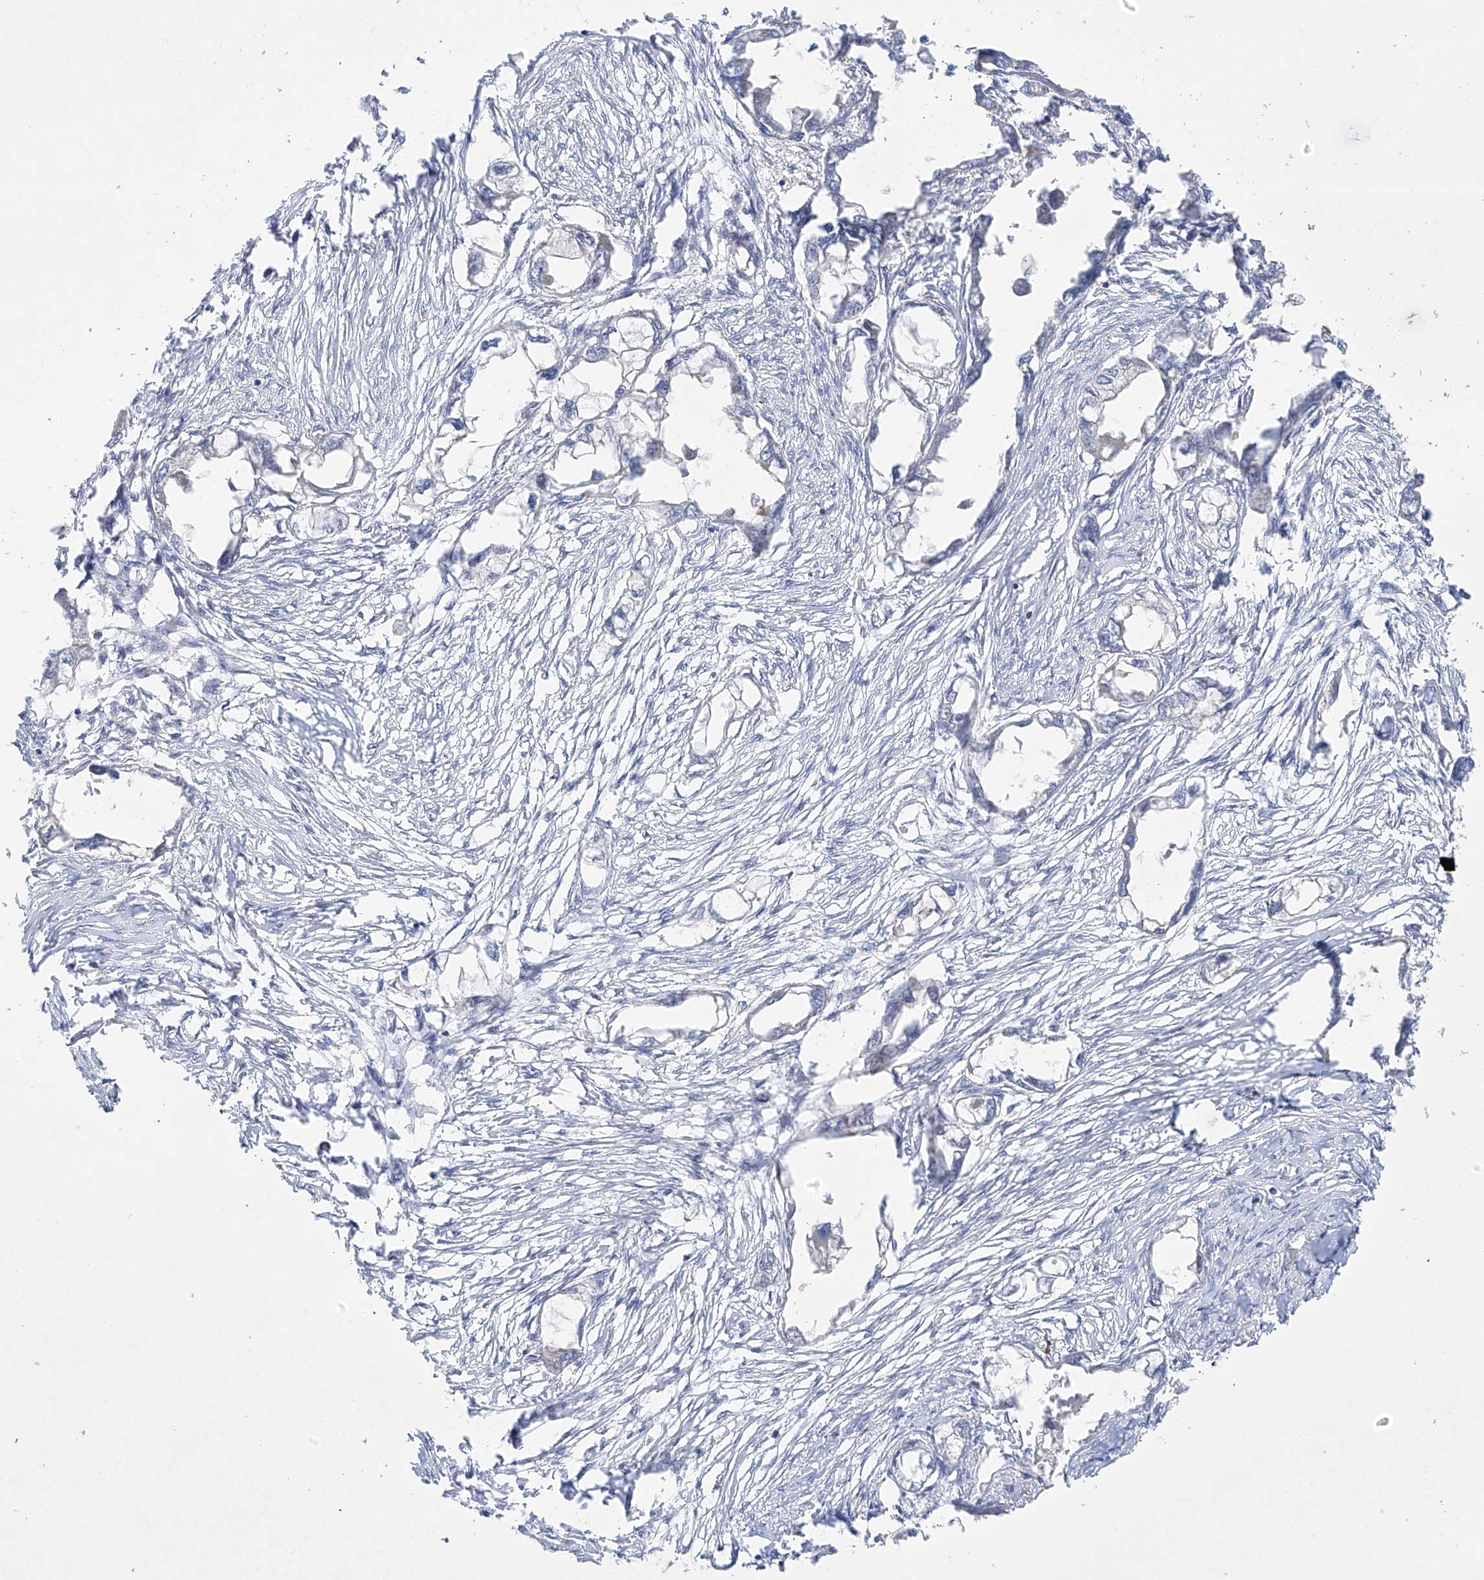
{"staining": {"intensity": "negative", "quantity": "none", "location": "none"}, "tissue": "endometrial cancer", "cell_type": "Tumor cells", "image_type": "cancer", "snomed": [{"axis": "morphology", "description": "Adenocarcinoma, NOS"}, {"axis": "morphology", "description": "Adenocarcinoma, metastatic, NOS"}, {"axis": "topography", "description": "Adipose tissue"}, {"axis": "topography", "description": "Endometrium"}], "caption": "This is a histopathology image of IHC staining of endometrial cancer, which shows no staining in tumor cells.", "gene": "METTL18", "patient": {"sex": "female", "age": 67}}